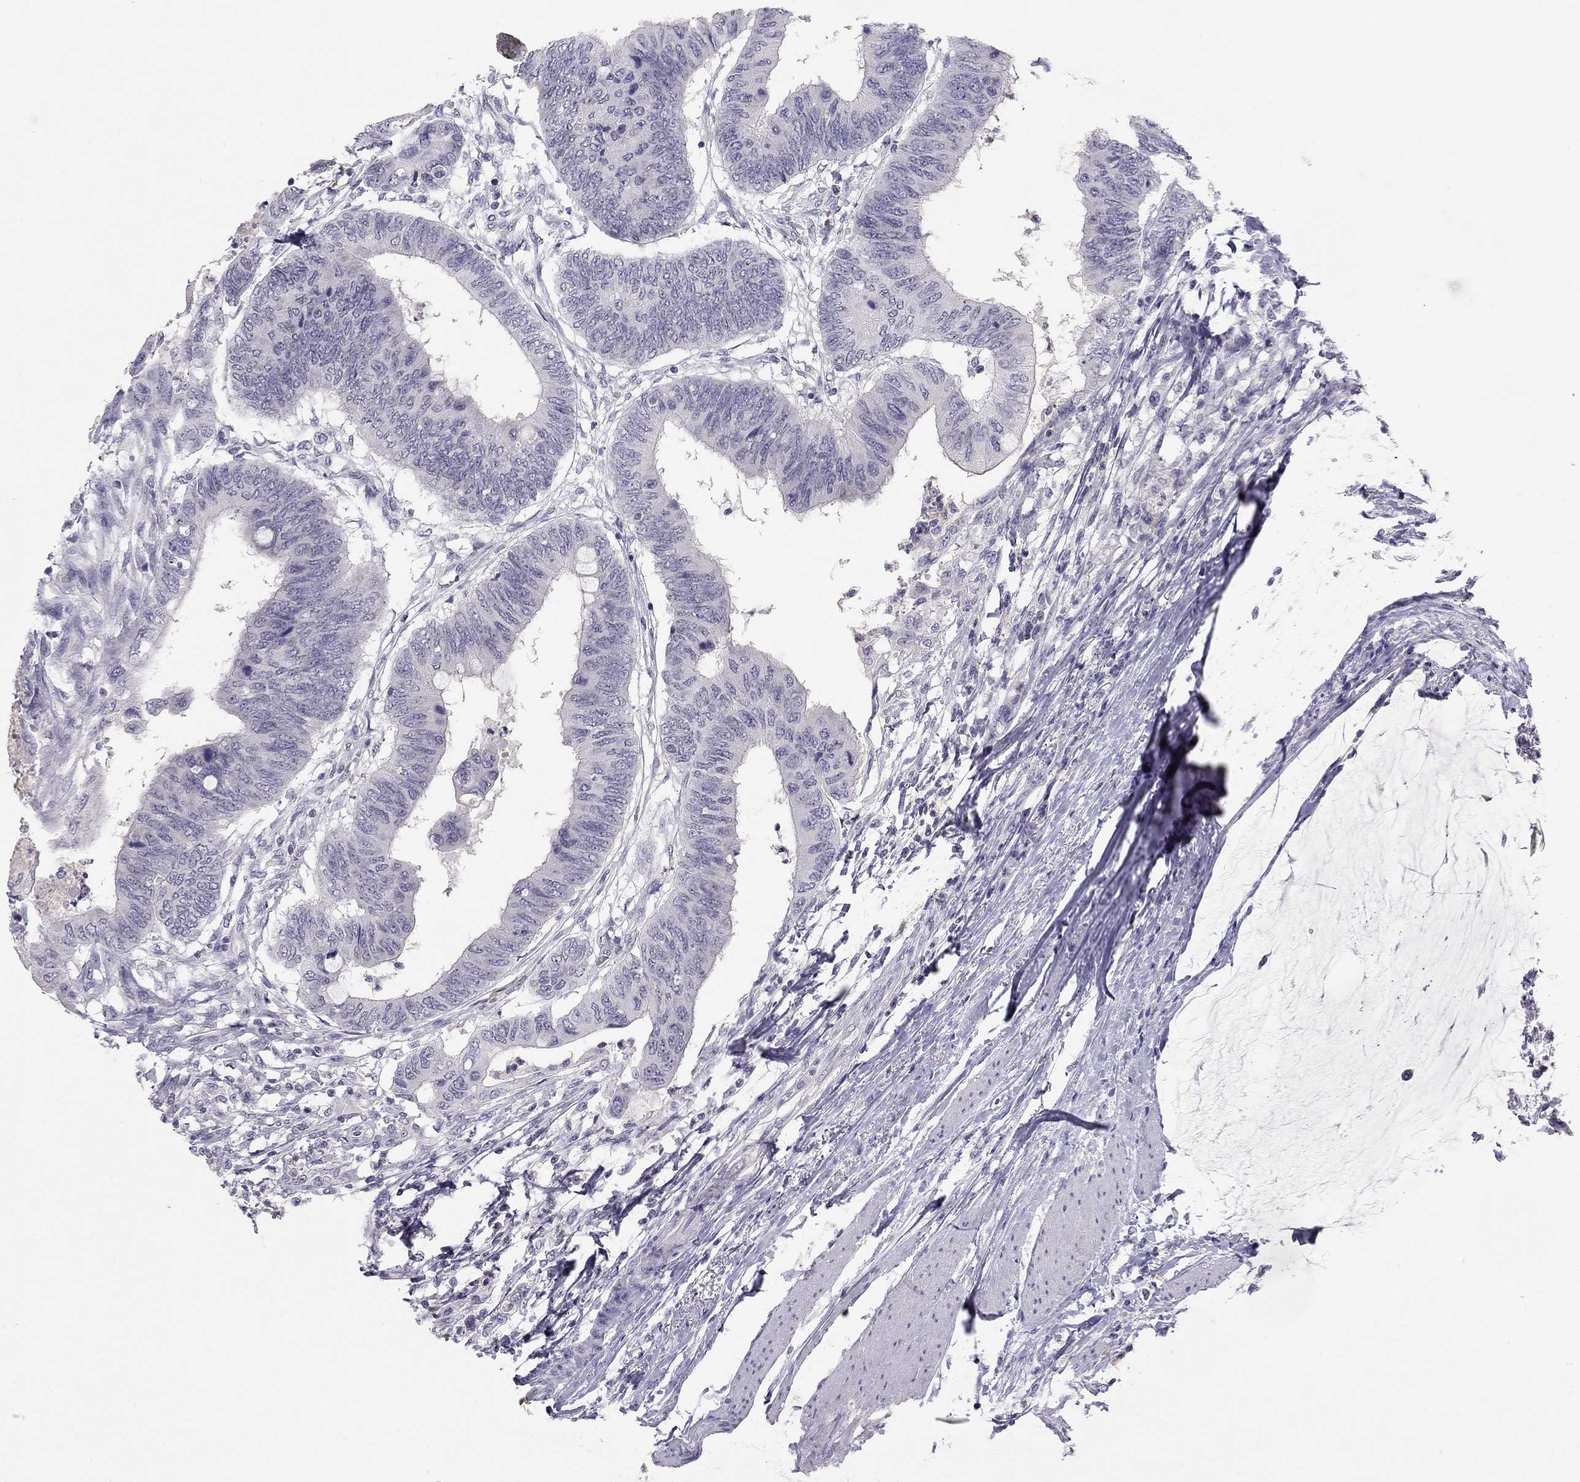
{"staining": {"intensity": "negative", "quantity": "none", "location": "none"}, "tissue": "colorectal cancer", "cell_type": "Tumor cells", "image_type": "cancer", "snomed": [{"axis": "morphology", "description": "Normal tissue, NOS"}, {"axis": "morphology", "description": "Adenocarcinoma, NOS"}, {"axis": "topography", "description": "Rectum"}, {"axis": "topography", "description": "Peripheral nerve tissue"}], "caption": "IHC histopathology image of neoplastic tissue: colorectal cancer stained with DAB (3,3'-diaminobenzidine) demonstrates no significant protein positivity in tumor cells.", "gene": "ADORA2A", "patient": {"sex": "male", "age": 92}}